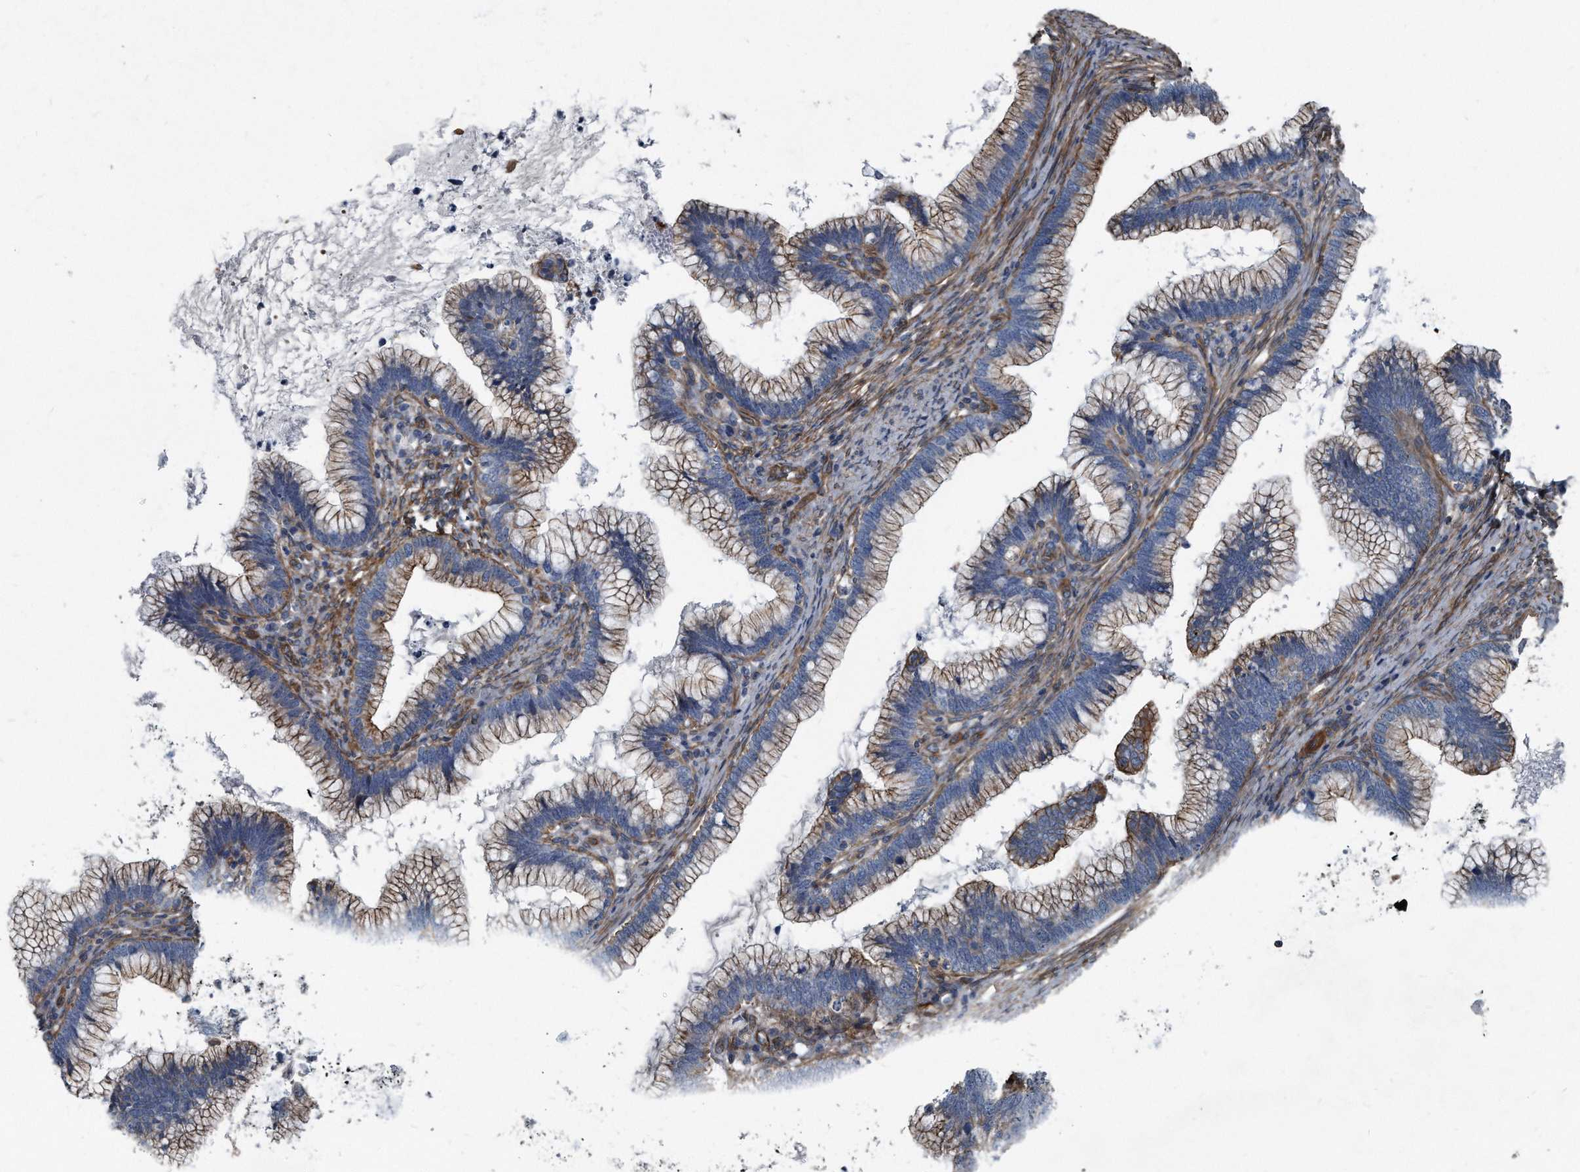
{"staining": {"intensity": "moderate", "quantity": "25%-75%", "location": "cytoplasmic/membranous"}, "tissue": "cervical cancer", "cell_type": "Tumor cells", "image_type": "cancer", "snomed": [{"axis": "morphology", "description": "Adenocarcinoma, NOS"}, {"axis": "topography", "description": "Cervix"}], "caption": "Protein staining by immunohistochemistry demonstrates moderate cytoplasmic/membranous staining in about 25%-75% of tumor cells in cervical cancer.", "gene": "PLEC", "patient": {"sex": "female", "age": 36}}